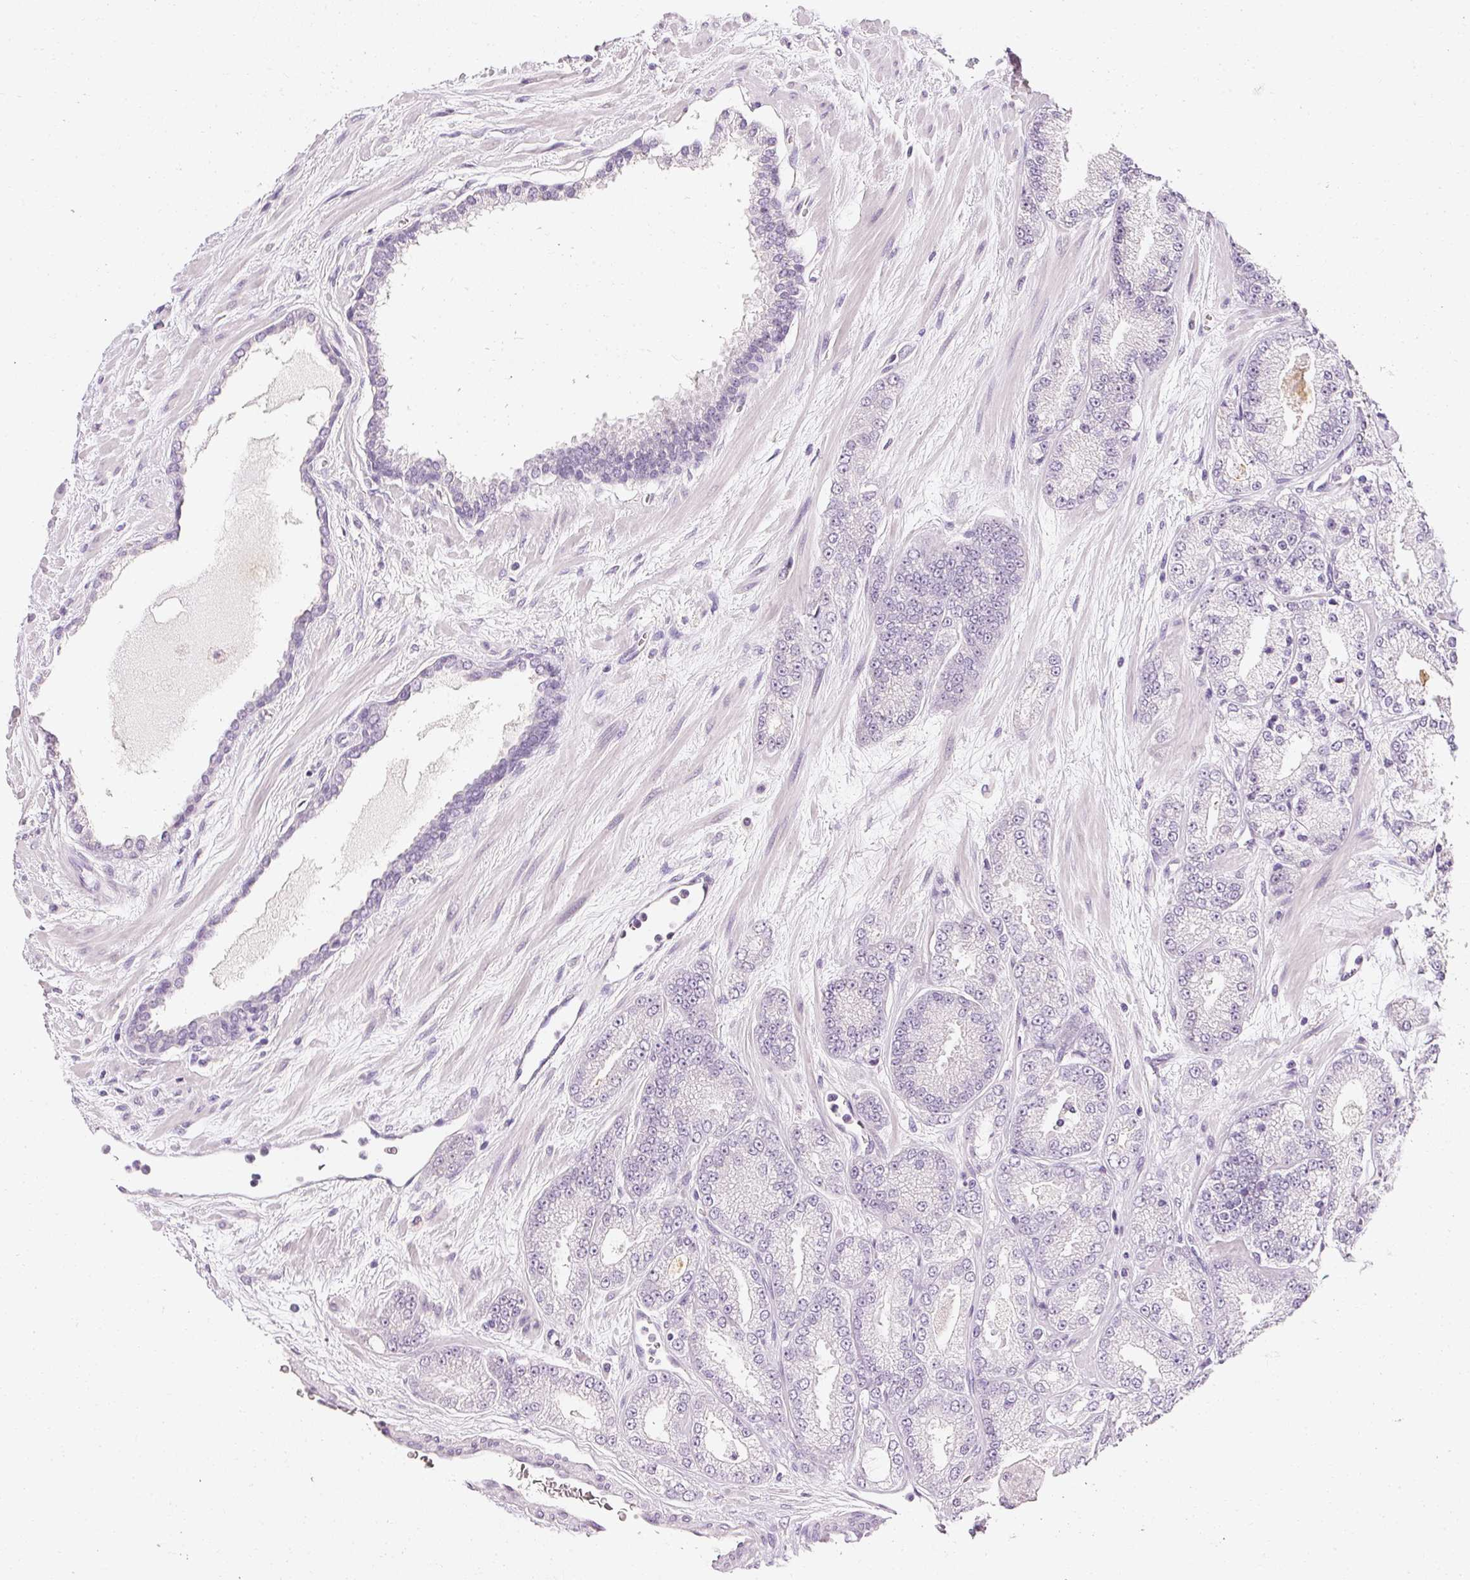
{"staining": {"intensity": "negative", "quantity": "none", "location": "none"}, "tissue": "prostate cancer", "cell_type": "Tumor cells", "image_type": "cancer", "snomed": [{"axis": "morphology", "description": "Adenocarcinoma, High grade"}, {"axis": "topography", "description": "Prostate"}], "caption": "This is an immunohistochemistry (IHC) photomicrograph of human high-grade adenocarcinoma (prostate). There is no expression in tumor cells.", "gene": "ELAVL3", "patient": {"sex": "male", "age": 68}}